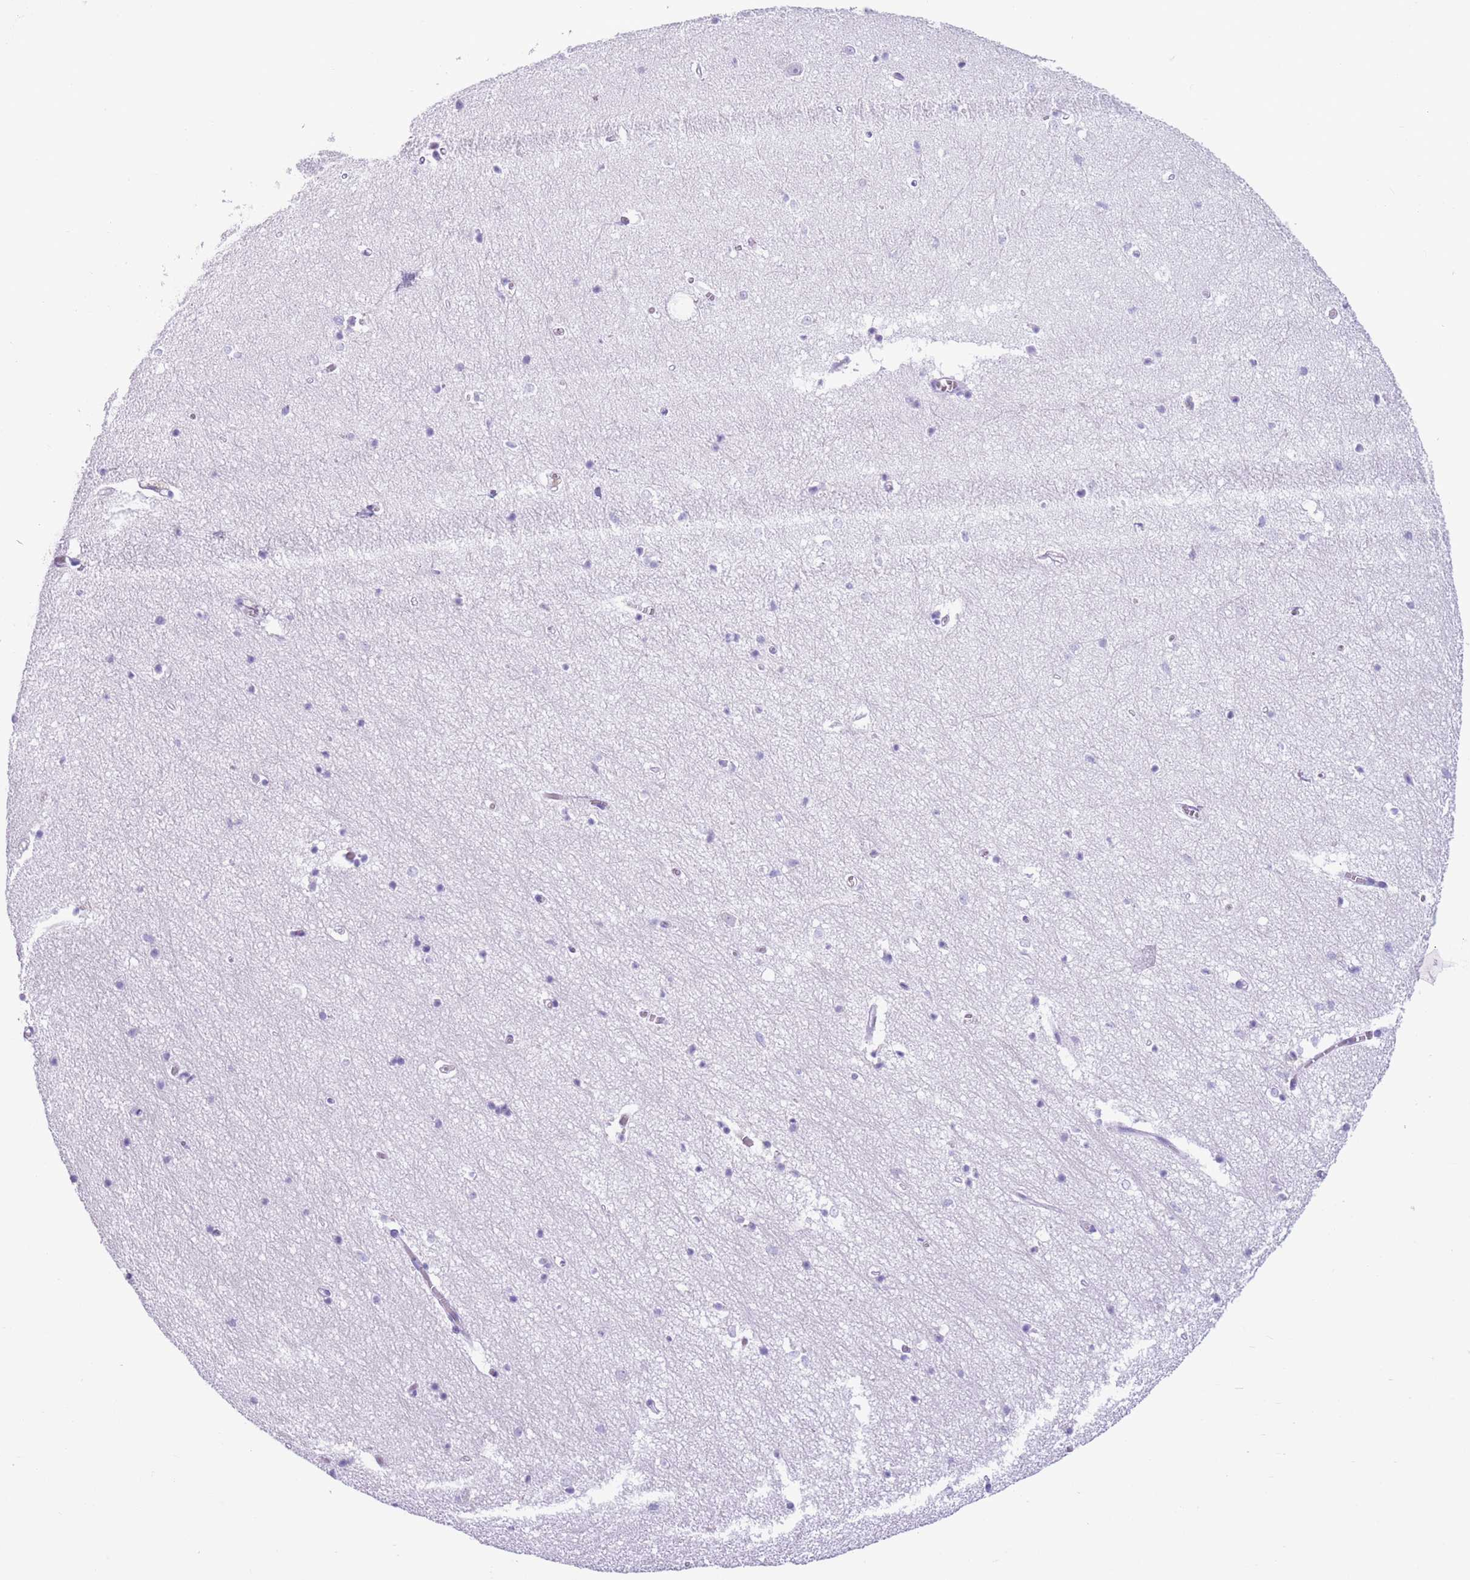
{"staining": {"intensity": "negative", "quantity": "none", "location": "none"}, "tissue": "hippocampus", "cell_type": "Glial cells", "image_type": "normal", "snomed": [{"axis": "morphology", "description": "Normal tissue, NOS"}, {"axis": "topography", "description": "Hippocampus"}], "caption": "High magnification brightfield microscopy of normal hippocampus stained with DAB (brown) and counterstained with hematoxylin (blue): glial cells show no significant staining. (Stains: DAB IHC with hematoxylin counter stain, Microscopy: brightfield microscopy at high magnification).", "gene": "ENSG00000263020", "patient": {"sex": "female", "age": 64}}